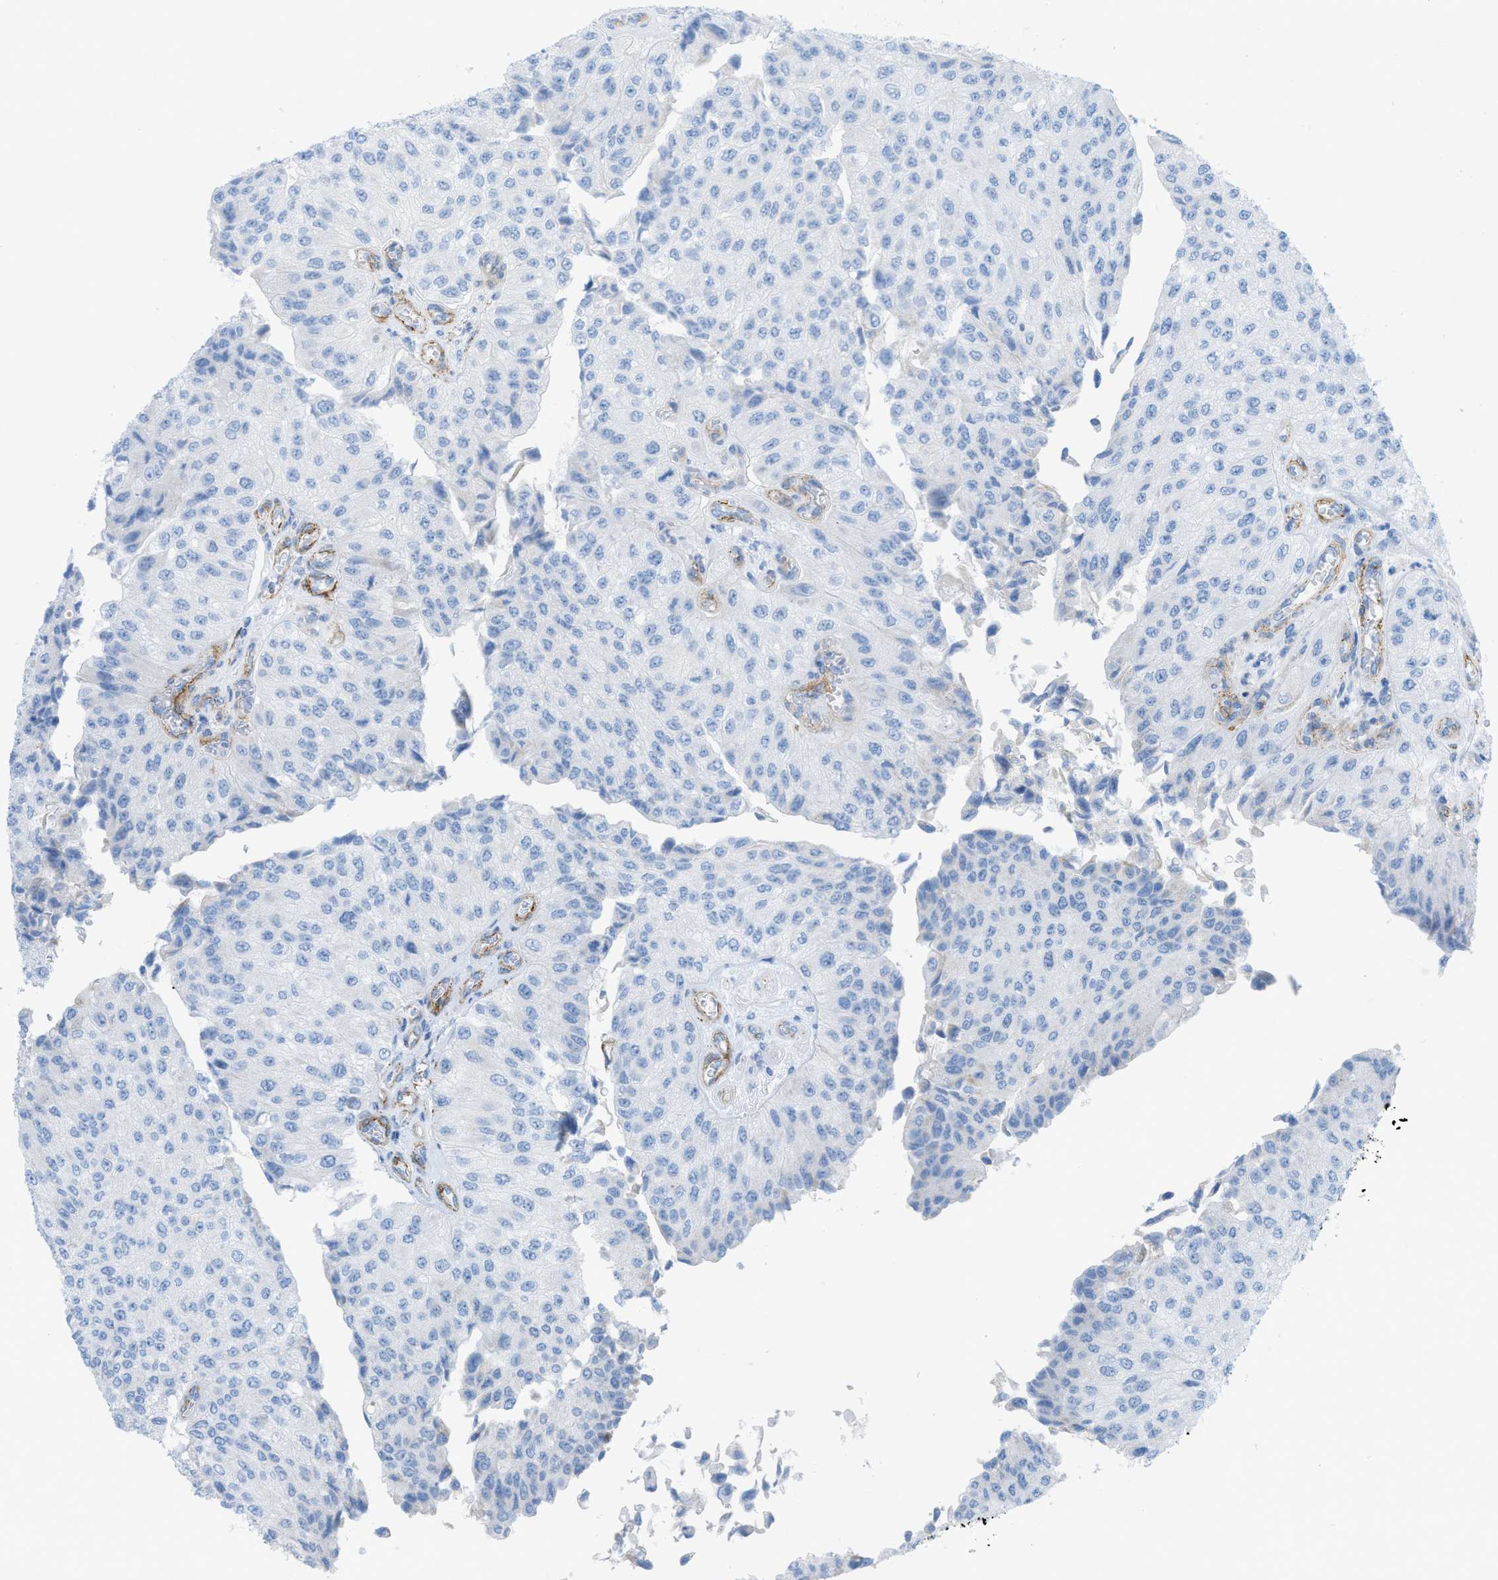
{"staining": {"intensity": "negative", "quantity": "none", "location": "none"}, "tissue": "urothelial cancer", "cell_type": "Tumor cells", "image_type": "cancer", "snomed": [{"axis": "morphology", "description": "Urothelial carcinoma, High grade"}, {"axis": "topography", "description": "Kidney"}, {"axis": "topography", "description": "Urinary bladder"}], "caption": "Histopathology image shows no significant protein positivity in tumor cells of urothelial carcinoma (high-grade).", "gene": "MYH11", "patient": {"sex": "male", "age": 77}}